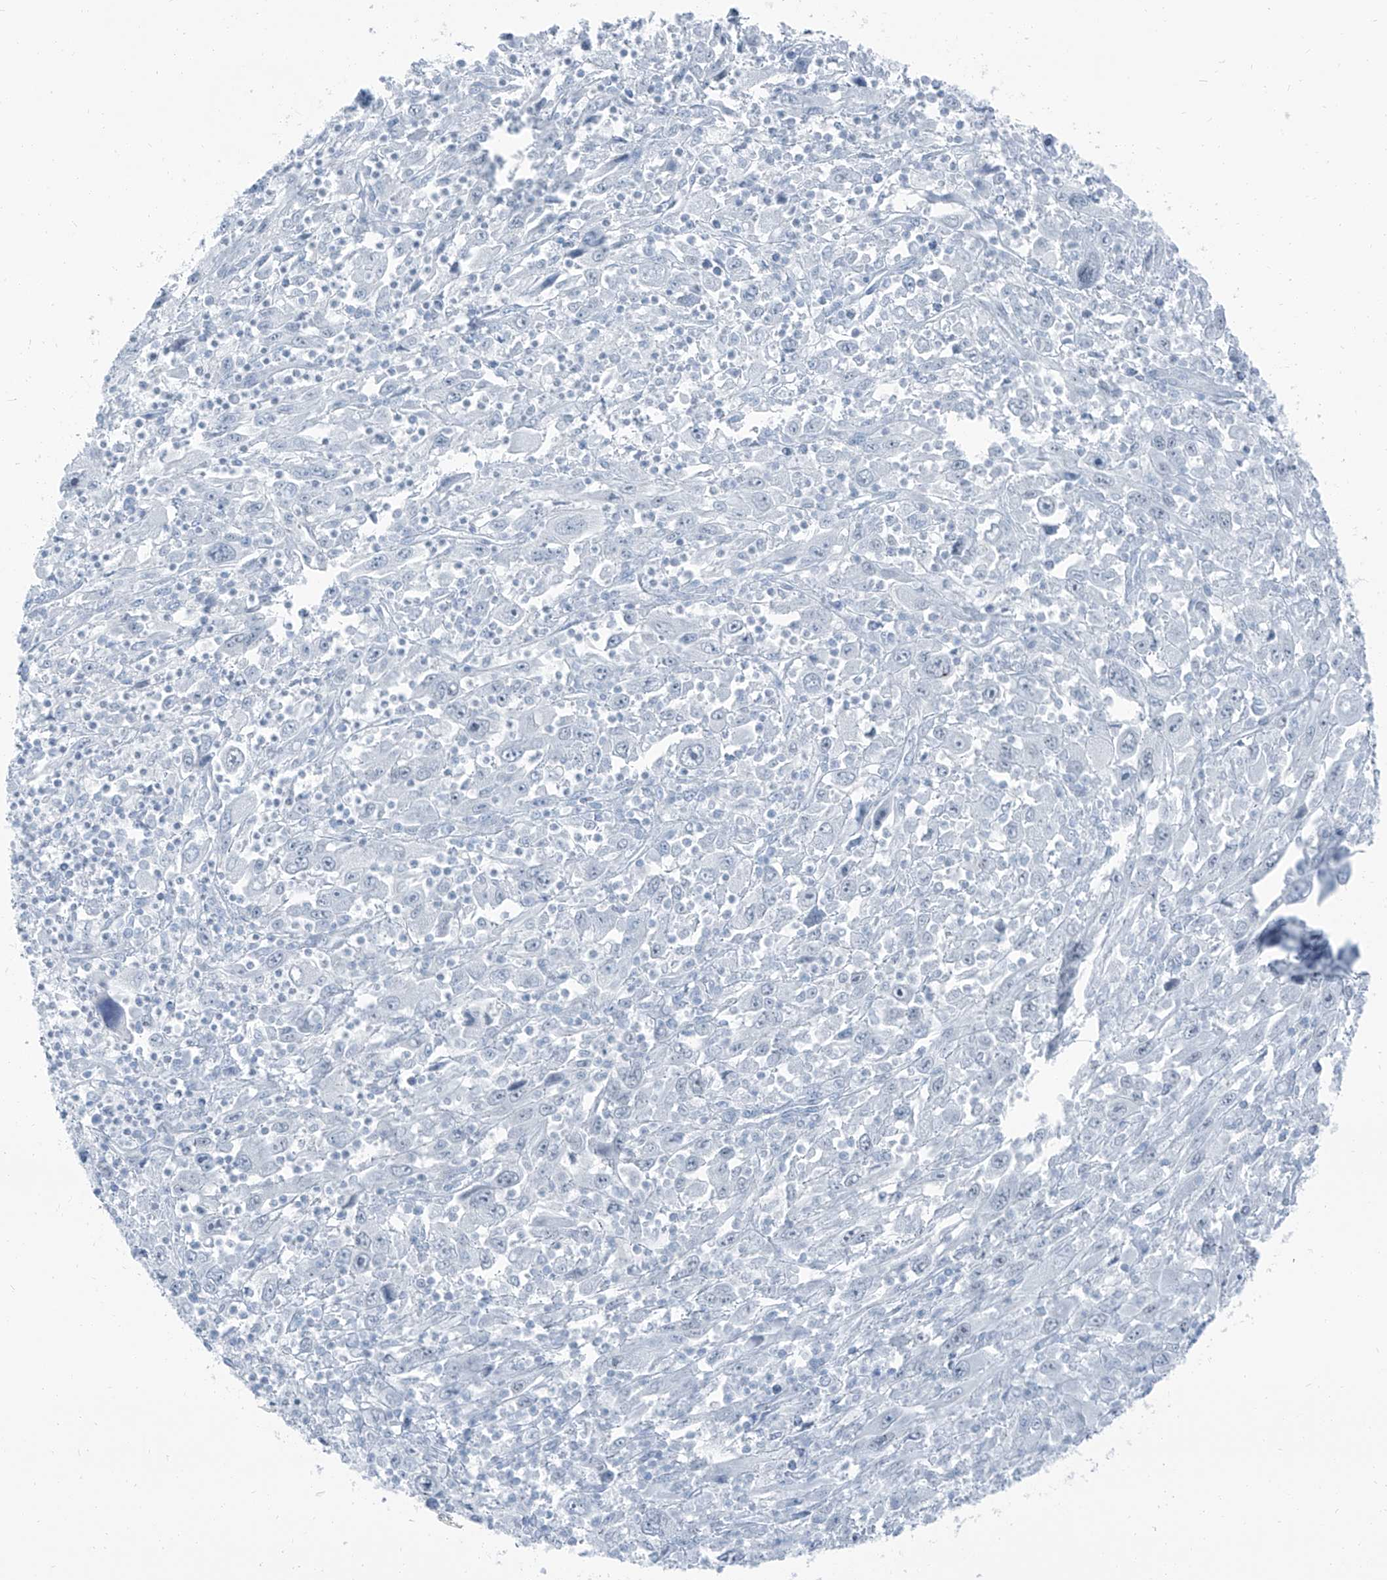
{"staining": {"intensity": "negative", "quantity": "none", "location": "none"}, "tissue": "melanoma", "cell_type": "Tumor cells", "image_type": "cancer", "snomed": [{"axis": "morphology", "description": "Malignant melanoma, Metastatic site"}, {"axis": "topography", "description": "Skin"}], "caption": "Melanoma stained for a protein using immunohistochemistry shows no expression tumor cells.", "gene": "RGN", "patient": {"sex": "female", "age": 56}}